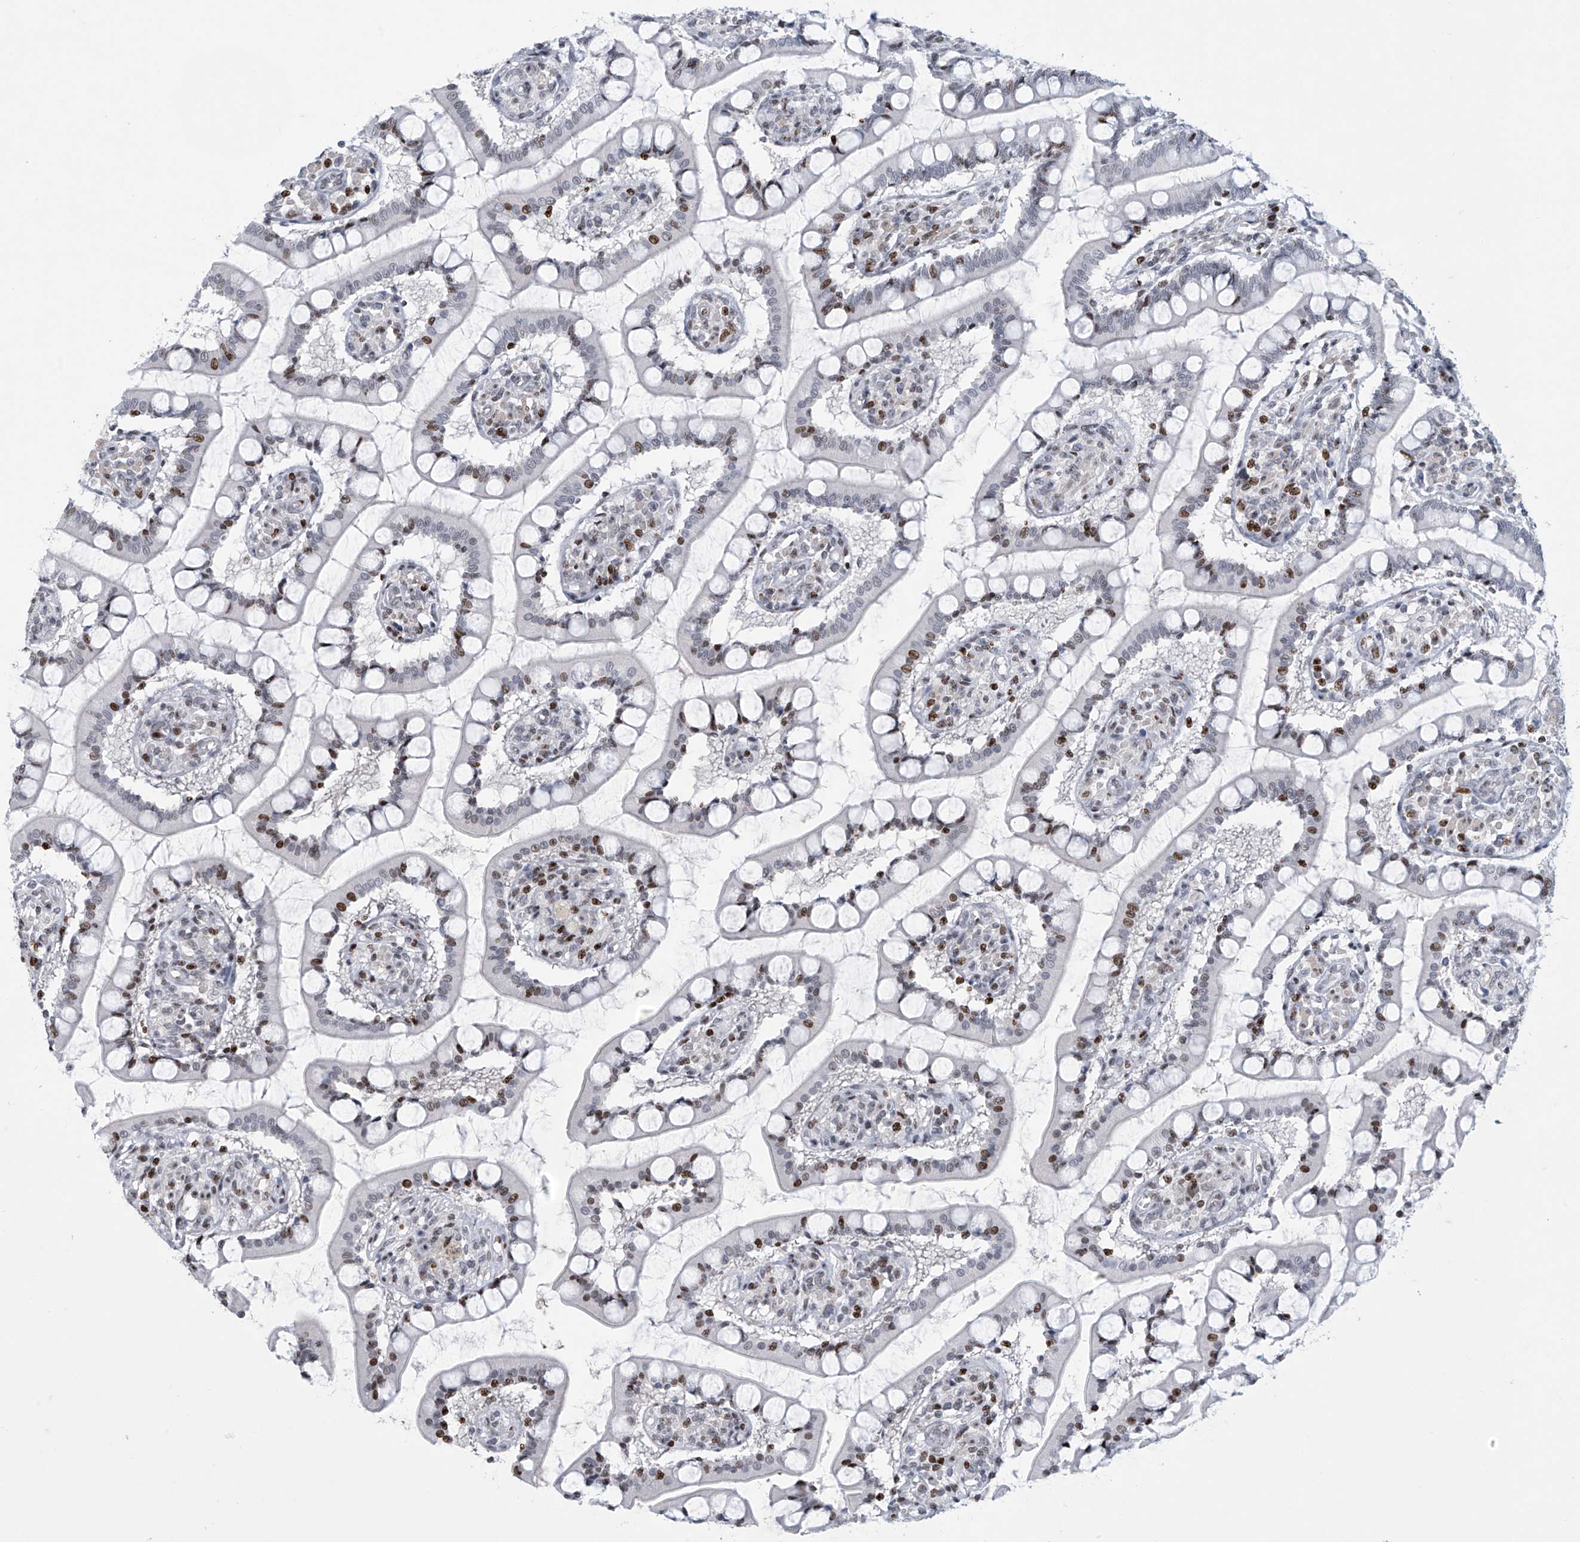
{"staining": {"intensity": "moderate", "quantity": "25%-75%", "location": "nuclear"}, "tissue": "small intestine", "cell_type": "Glandular cells", "image_type": "normal", "snomed": [{"axis": "morphology", "description": "Normal tissue, NOS"}, {"axis": "topography", "description": "Small intestine"}], "caption": "Immunohistochemical staining of normal human small intestine shows medium levels of moderate nuclear staining in approximately 25%-75% of glandular cells. (DAB IHC with brightfield microscopy, high magnification).", "gene": "RFX7", "patient": {"sex": "male", "age": 52}}